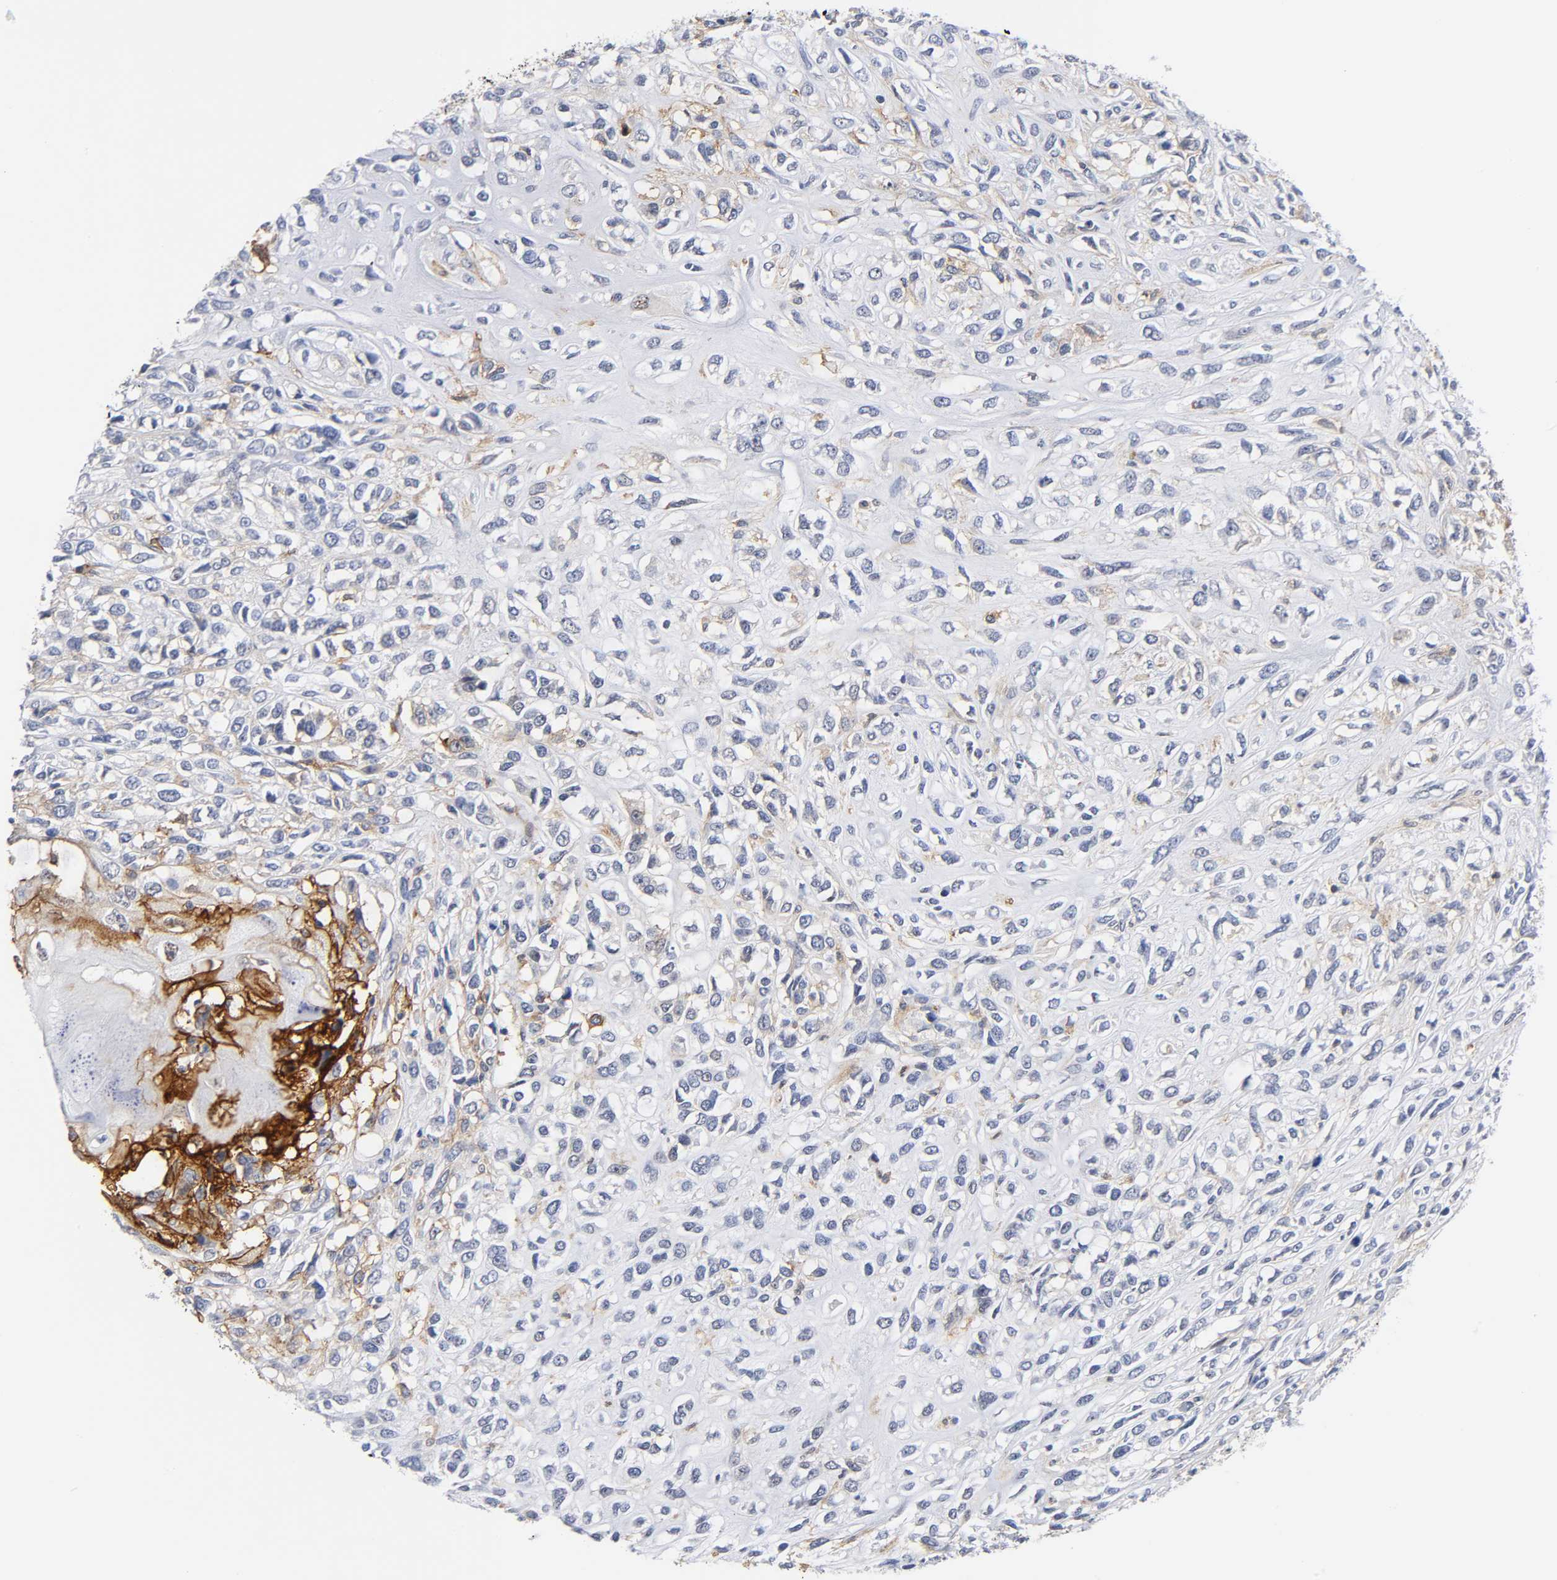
{"staining": {"intensity": "moderate", "quantity": "<25%", "location": "cytoplasmic/membranous"}, "tissue": "head and neck cancer", "cell_type": "Tumor cells", "image_type": "cancer", "snomed": [{"axis": "morphology", "description": "Necrosis, NOS"}, {"axis": "morphology", "description": "Neoplasm, malignant, NOS"}, {"axis": "topography", "description": "Salivary gland"}, {"axis": "topography", "description": "Head-Neck"}], "caption": "Moderate cytoplasmic/membranous staining is seen in approximately <25% of tumor cells in head and neck cancer (neoplasm (malignant)).", "gene": "ICAM1", "patient": {"sex": "male", "age": 43}}